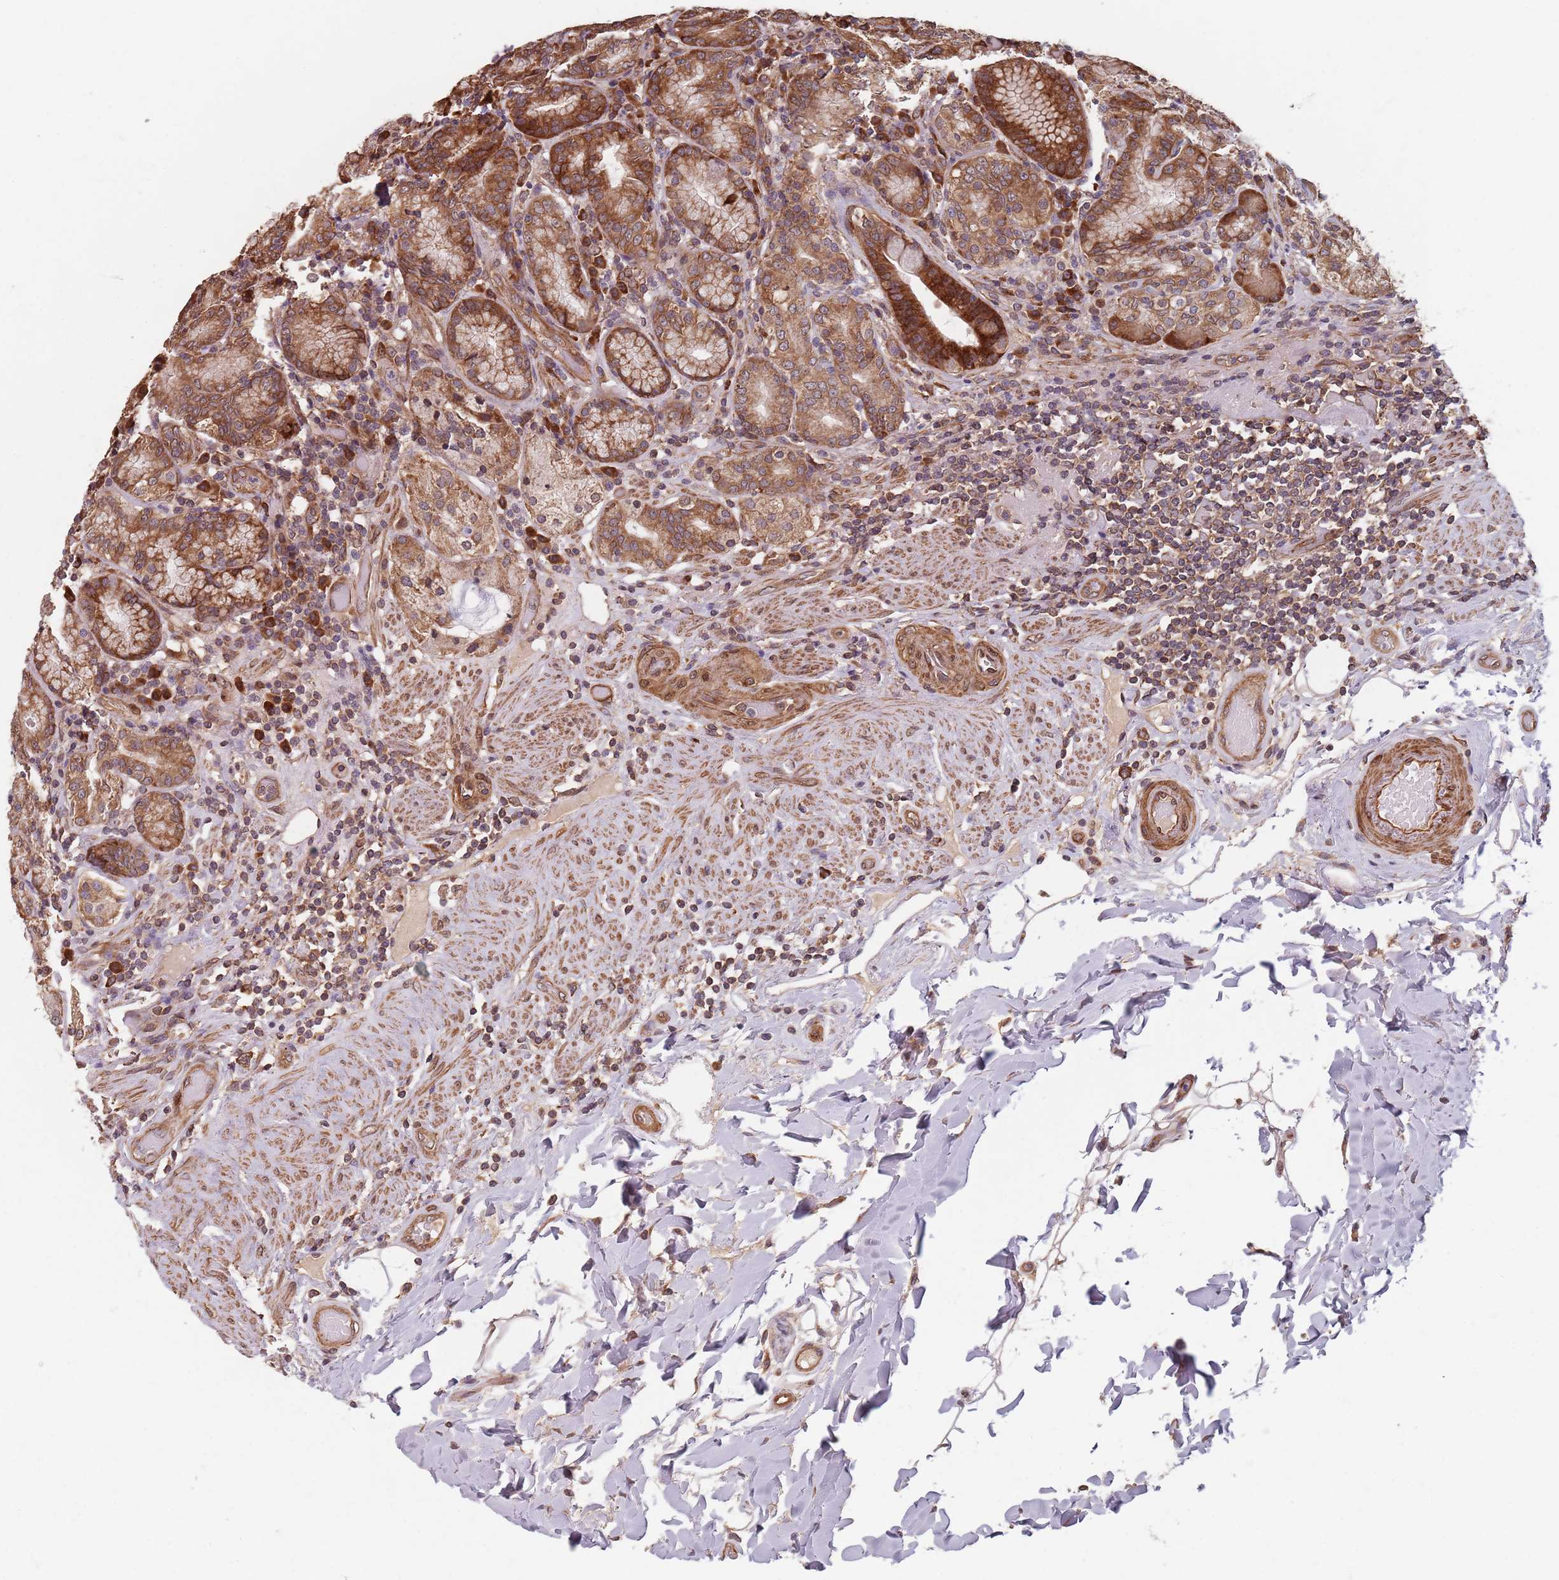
{"staining": {"intensity": "strong", "quantity": ">75%", "location": "cytoplasmic/membranous"}, "tissue": "stomach", "cell_type": "Glandular cells", "image_type": "normal", "snomed": [{"axis": "morphology", "description": "Normal tissue, NOS"}, {"axis": "topography", "description": "Stomach, upper"}, {"axis": "topography", "description": "Stomach, lower"}], "caption": "There is high levels of strong cytoplasmic/membranous staining in glandular cells of benign stomach, as demonstrated by immunohistochemical staining (brown color).", "gene": "NOTCH3", "patient": {"sex": "female", "age": 76}}